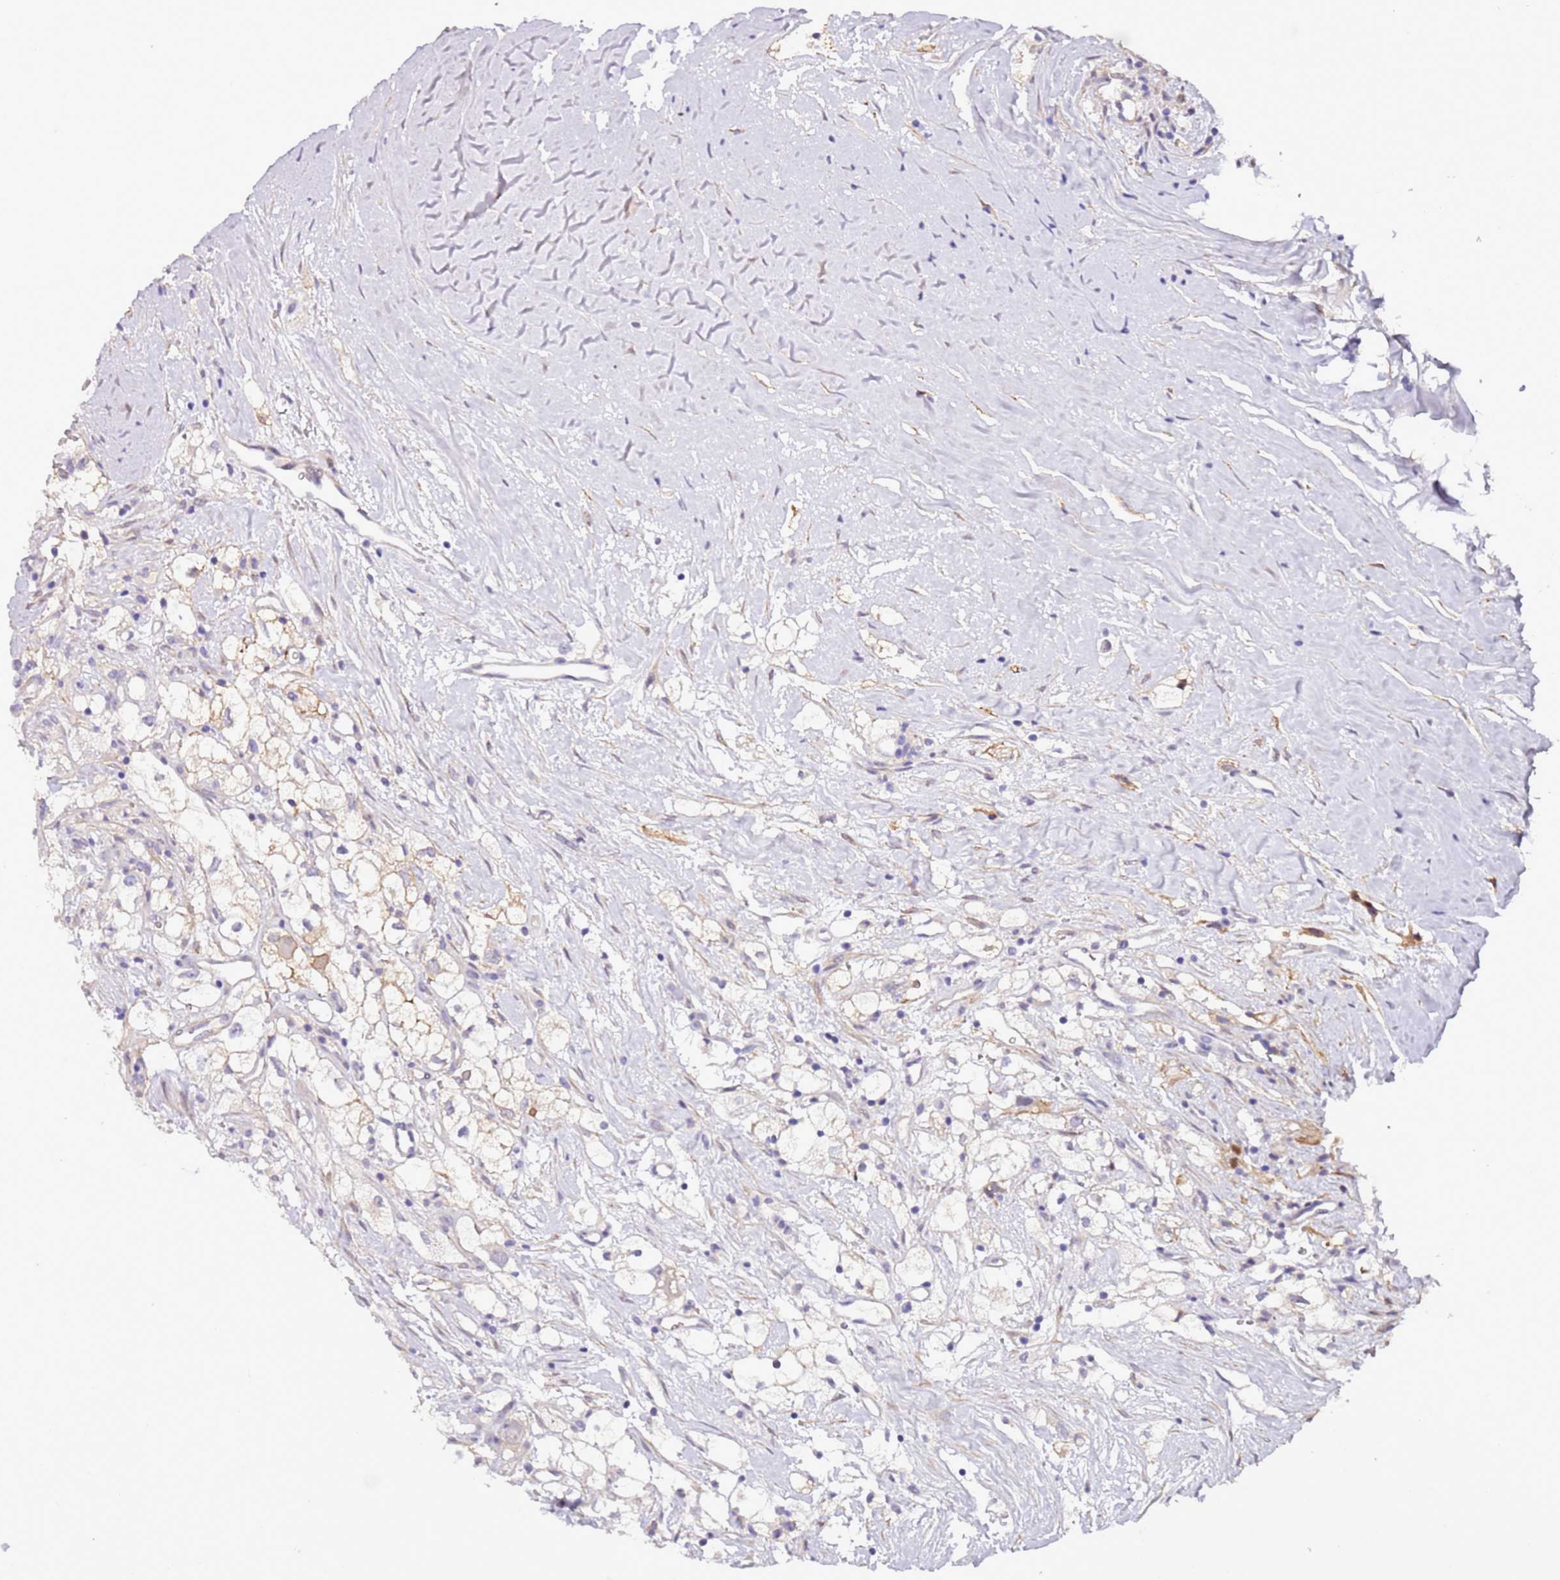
{"staining": {"intensity": "weak", "quantity": "<25%", "location": "cytoplasmic/membranous"}, "tissue": "renal cancer", "cell_type": "Tumor cells", "image_type": "cancer", "snomed": [{"axis": "morphology", "description": "Adenocarcinoma, NOS"}, {"axis": "topography", "description": "Kidney"}], "caption": "Renal adenocarcinoma stained for a protein using IHC shows no expression tumor cells.", "gene": "PLEKHH1", "patient": {"sex": "male", "age": 59}}